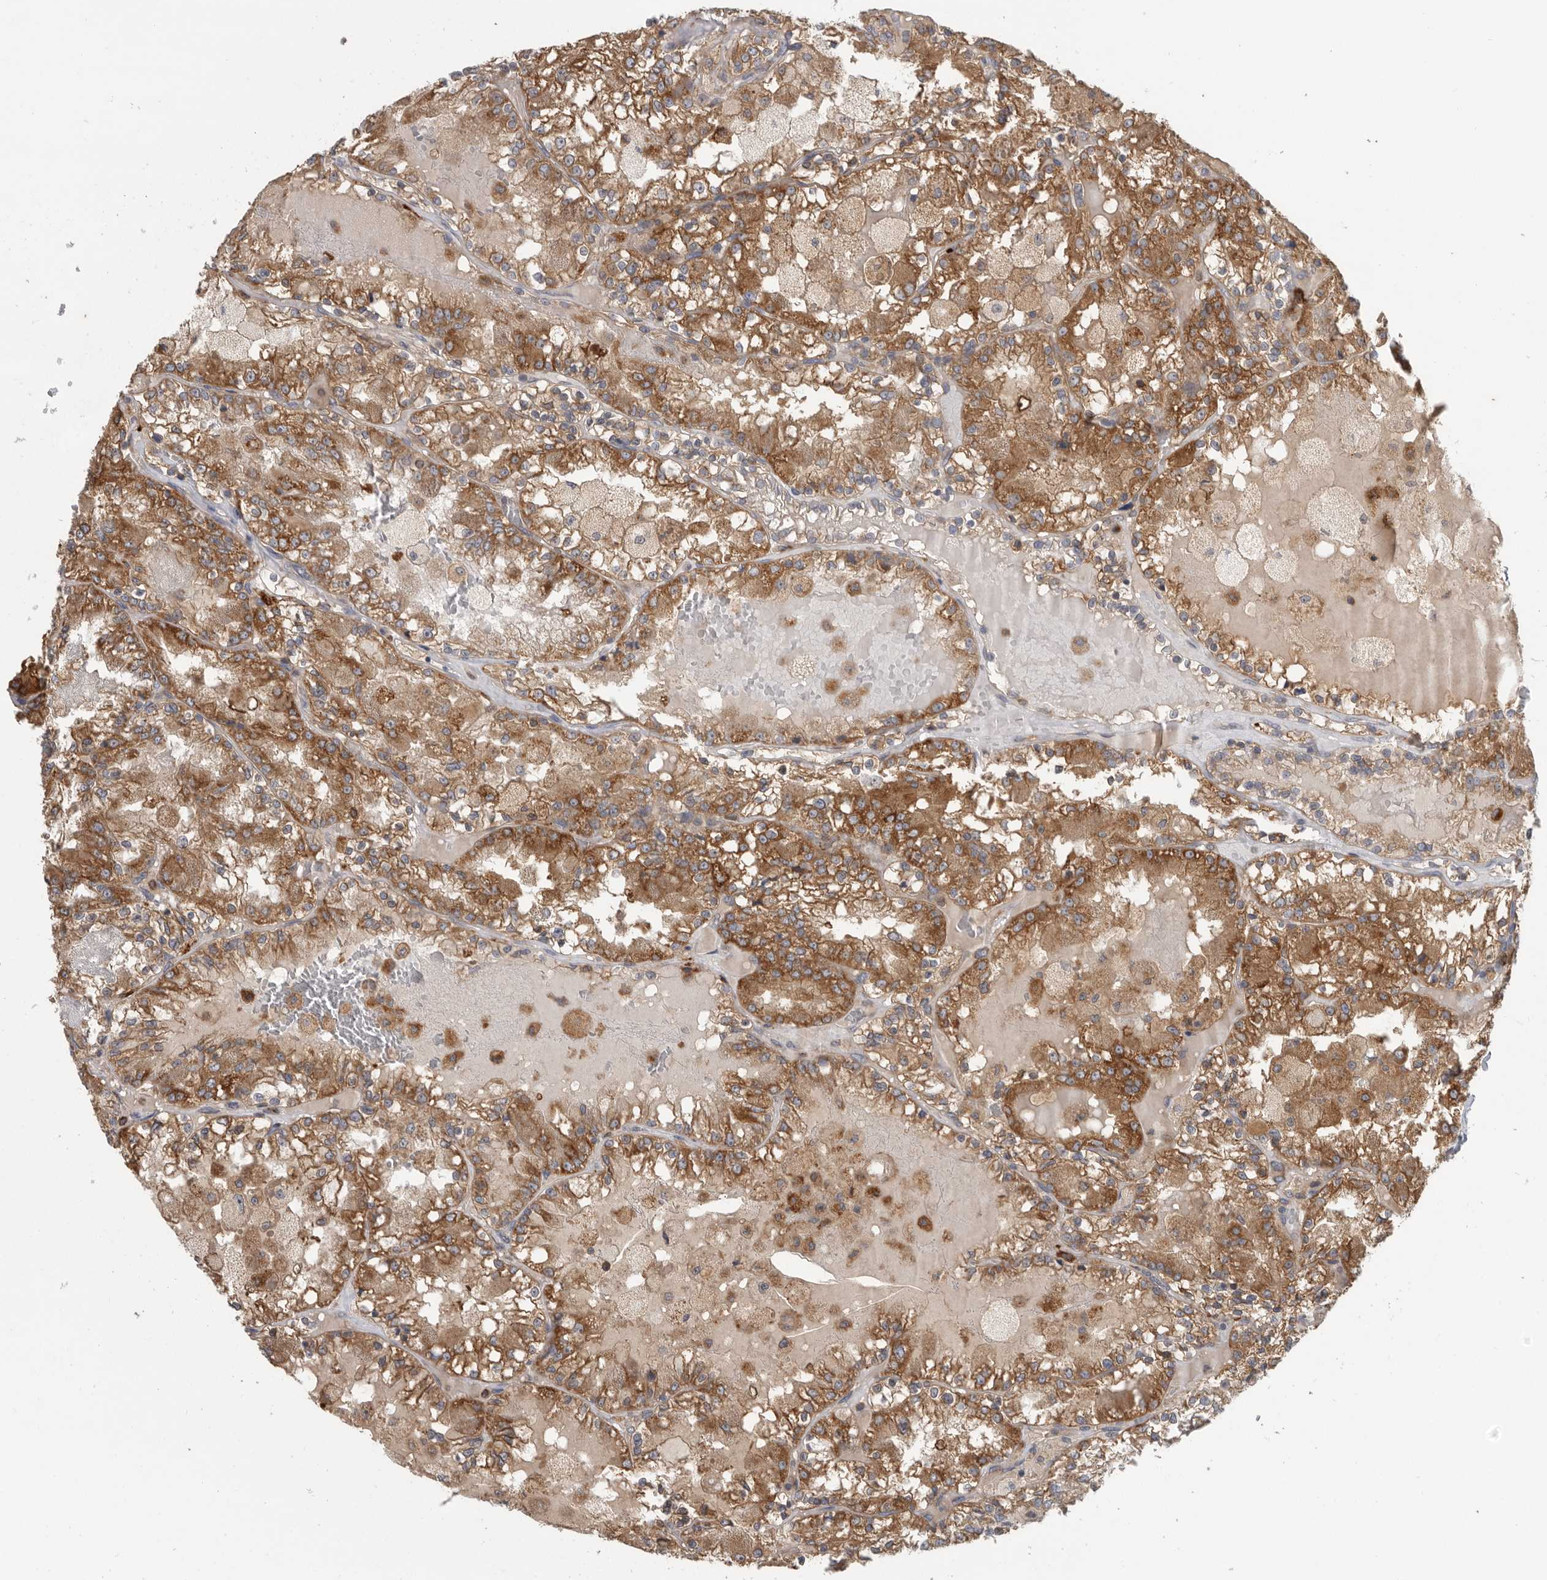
{"staining": {"intensity": "strong", "quantity": ">75%", "location": "cytoplasmic/membranous"}, "tissue": "renal cancer", "cell_type": "Tumor cells", "image_type": "cancer", "snomed": [{"axis": "morphology", "description": "Adenocarcinoma, NOS"}, {"axis": "topography", "description": "Kidney"}], "caption": "Human renal cancer stained with a brown dye displays strong cytoplasmic/membranous positive expression in about >75% of tumor cells.", "gene": "C1orf109", "patient": {"sex": "female", "age": 56}}